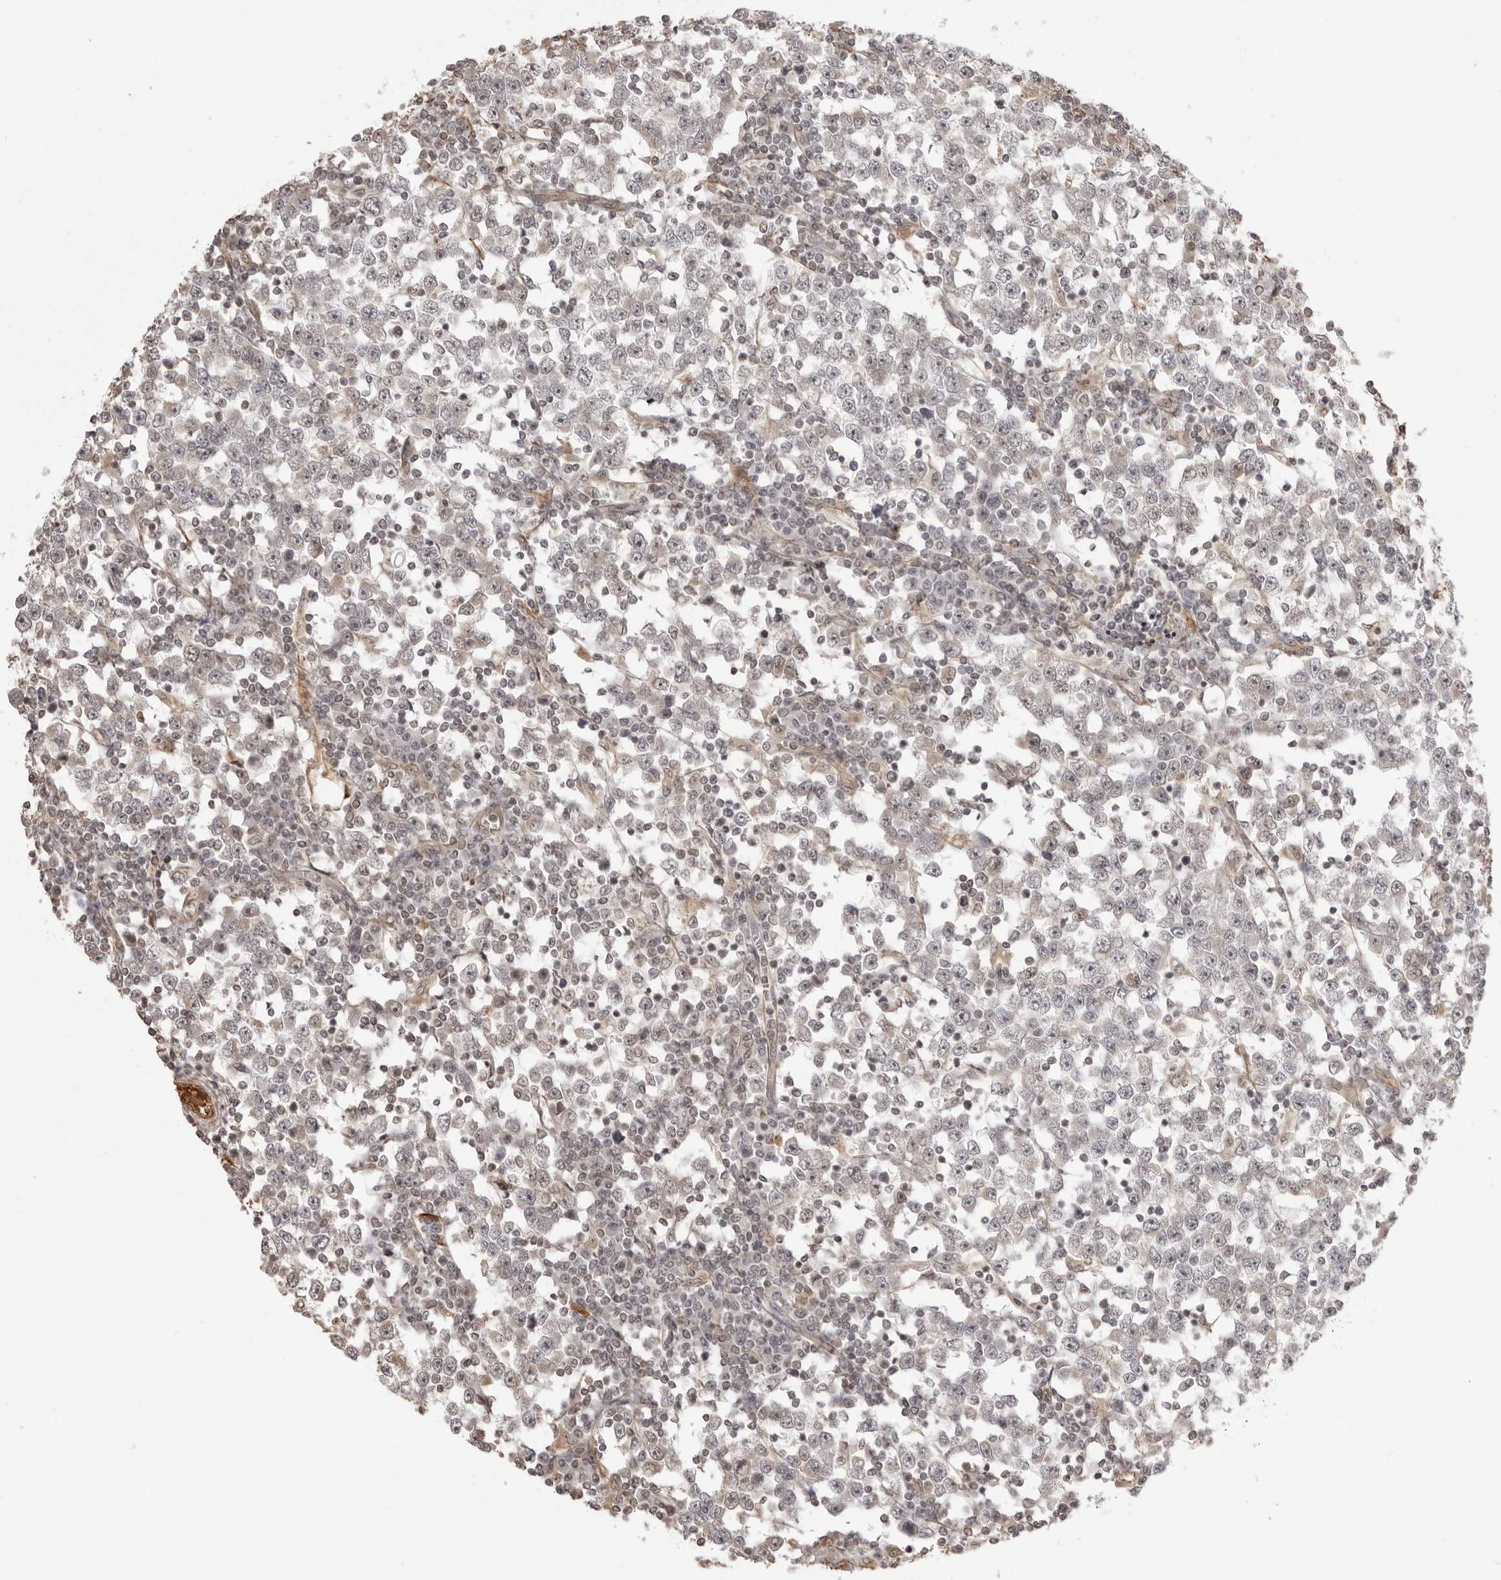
{"staining": {"intensity": "negative", "quantity": "none", "location": "none"}, "tissue": "testis cancer", "cell_type": "Tumor cells", "image_type": "cancer", "snomed": [{"axis": "morphology", "description": "Seminoma, NOS"}, {"axis": "topography", "description": "Testis"}], "caption": "IHC micrograph of human testis cancer stained for a protein (brown), which reveals no expression in tumor cells.", "gene": "DYNLT5", "patient": {"sex": "male", "age": 65}}